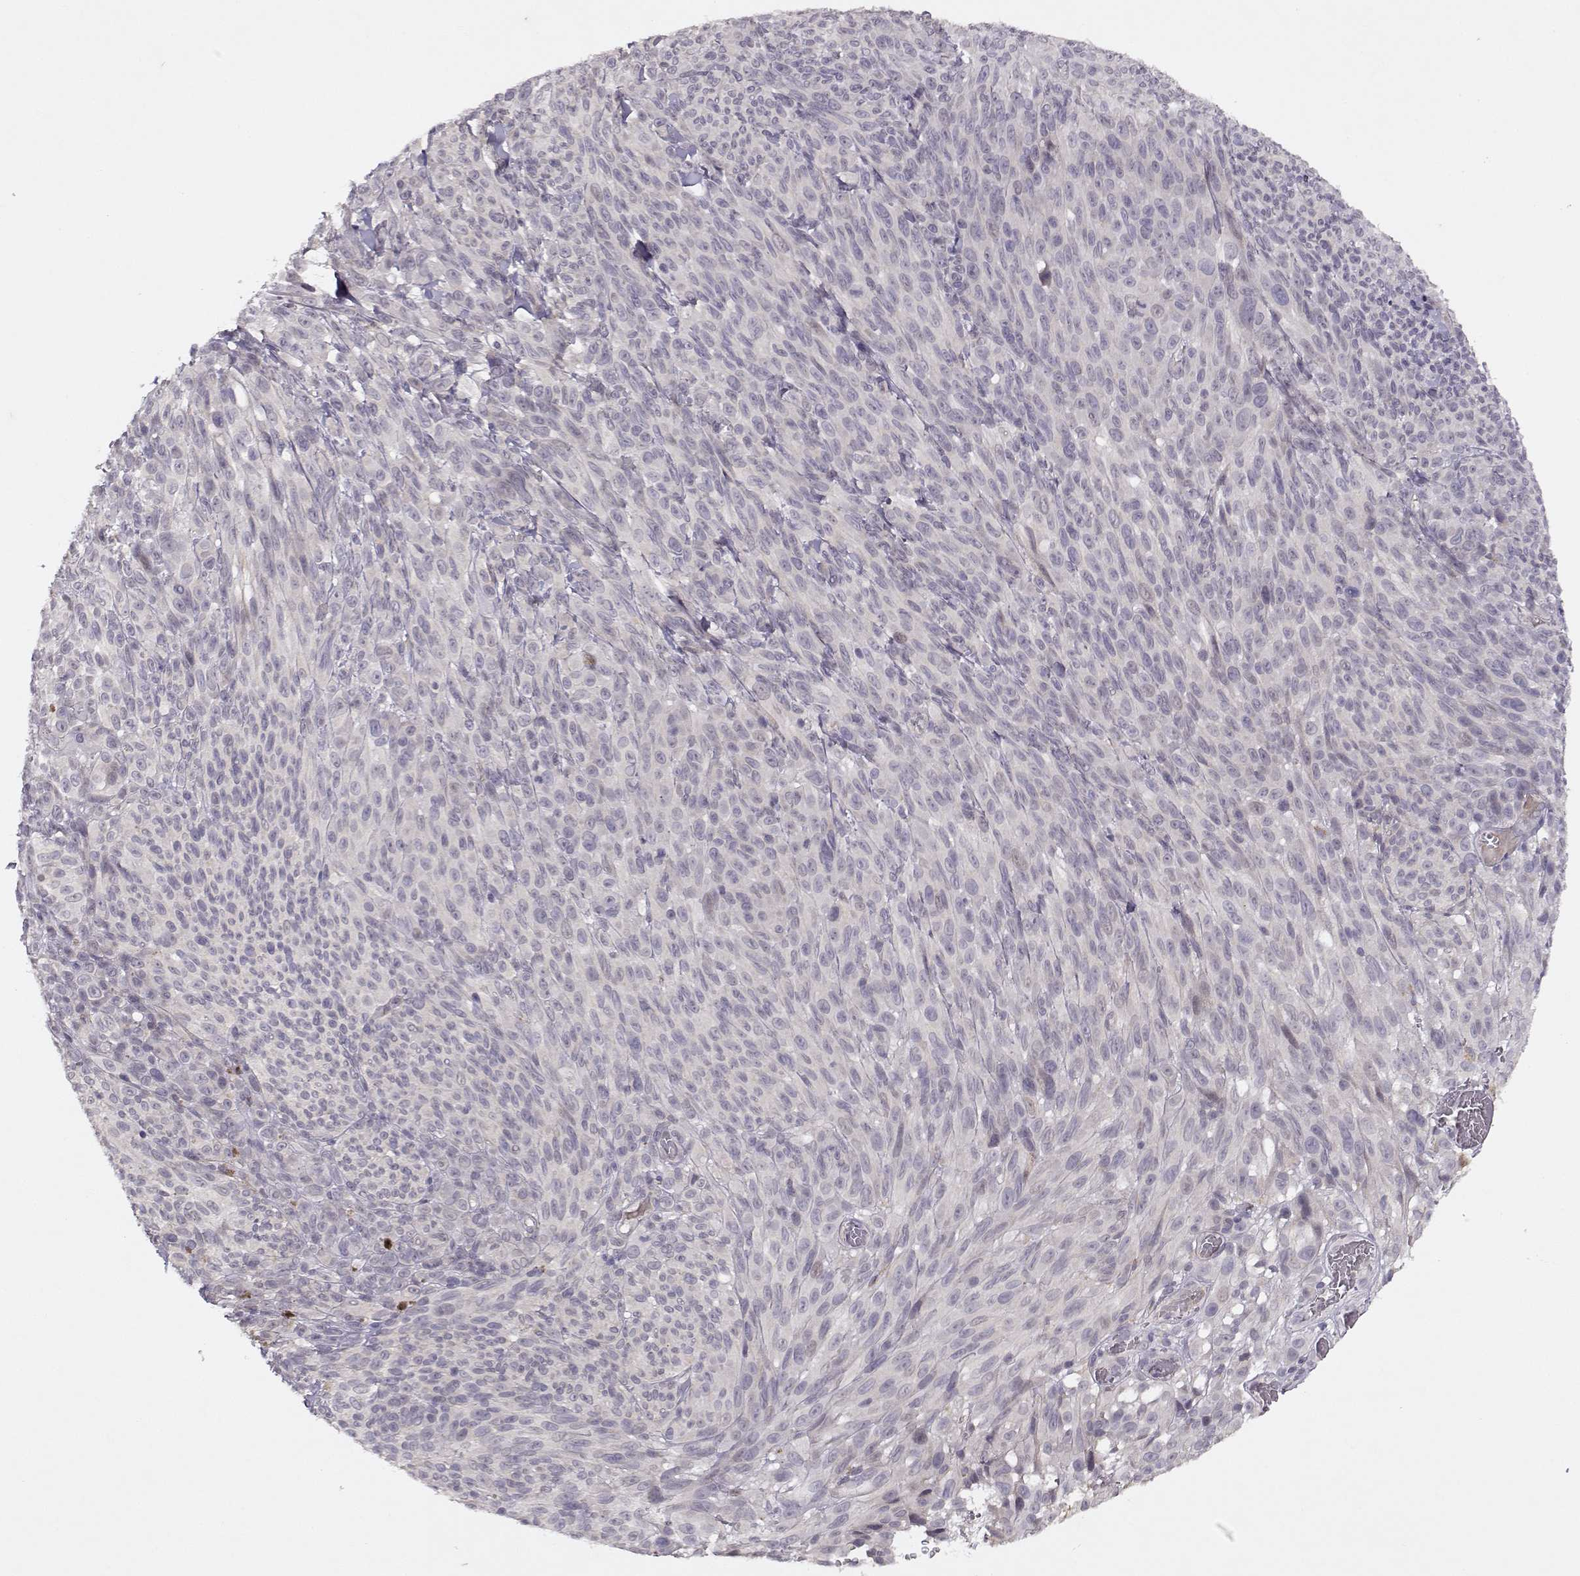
{"staining": {"intensity": "negative", "quantity": "none", "location": "none"}, "tissue": "melanoma", "cell_type": "Tumor cells", "image_type": "cancer", "snomed": [{"axis": "morphology", "description": "Malignant melanoma, NOS"}, {"axis": "topography", "description": "Skin"}], "caption": "Immunohistochemistry (IHC) photomicrograph of human malignant melanoma stained for a protein (brown), which exhibits no expression in tumor cells.", "gene": "BMX", "patient": {"sex": "male", "age": 83}}